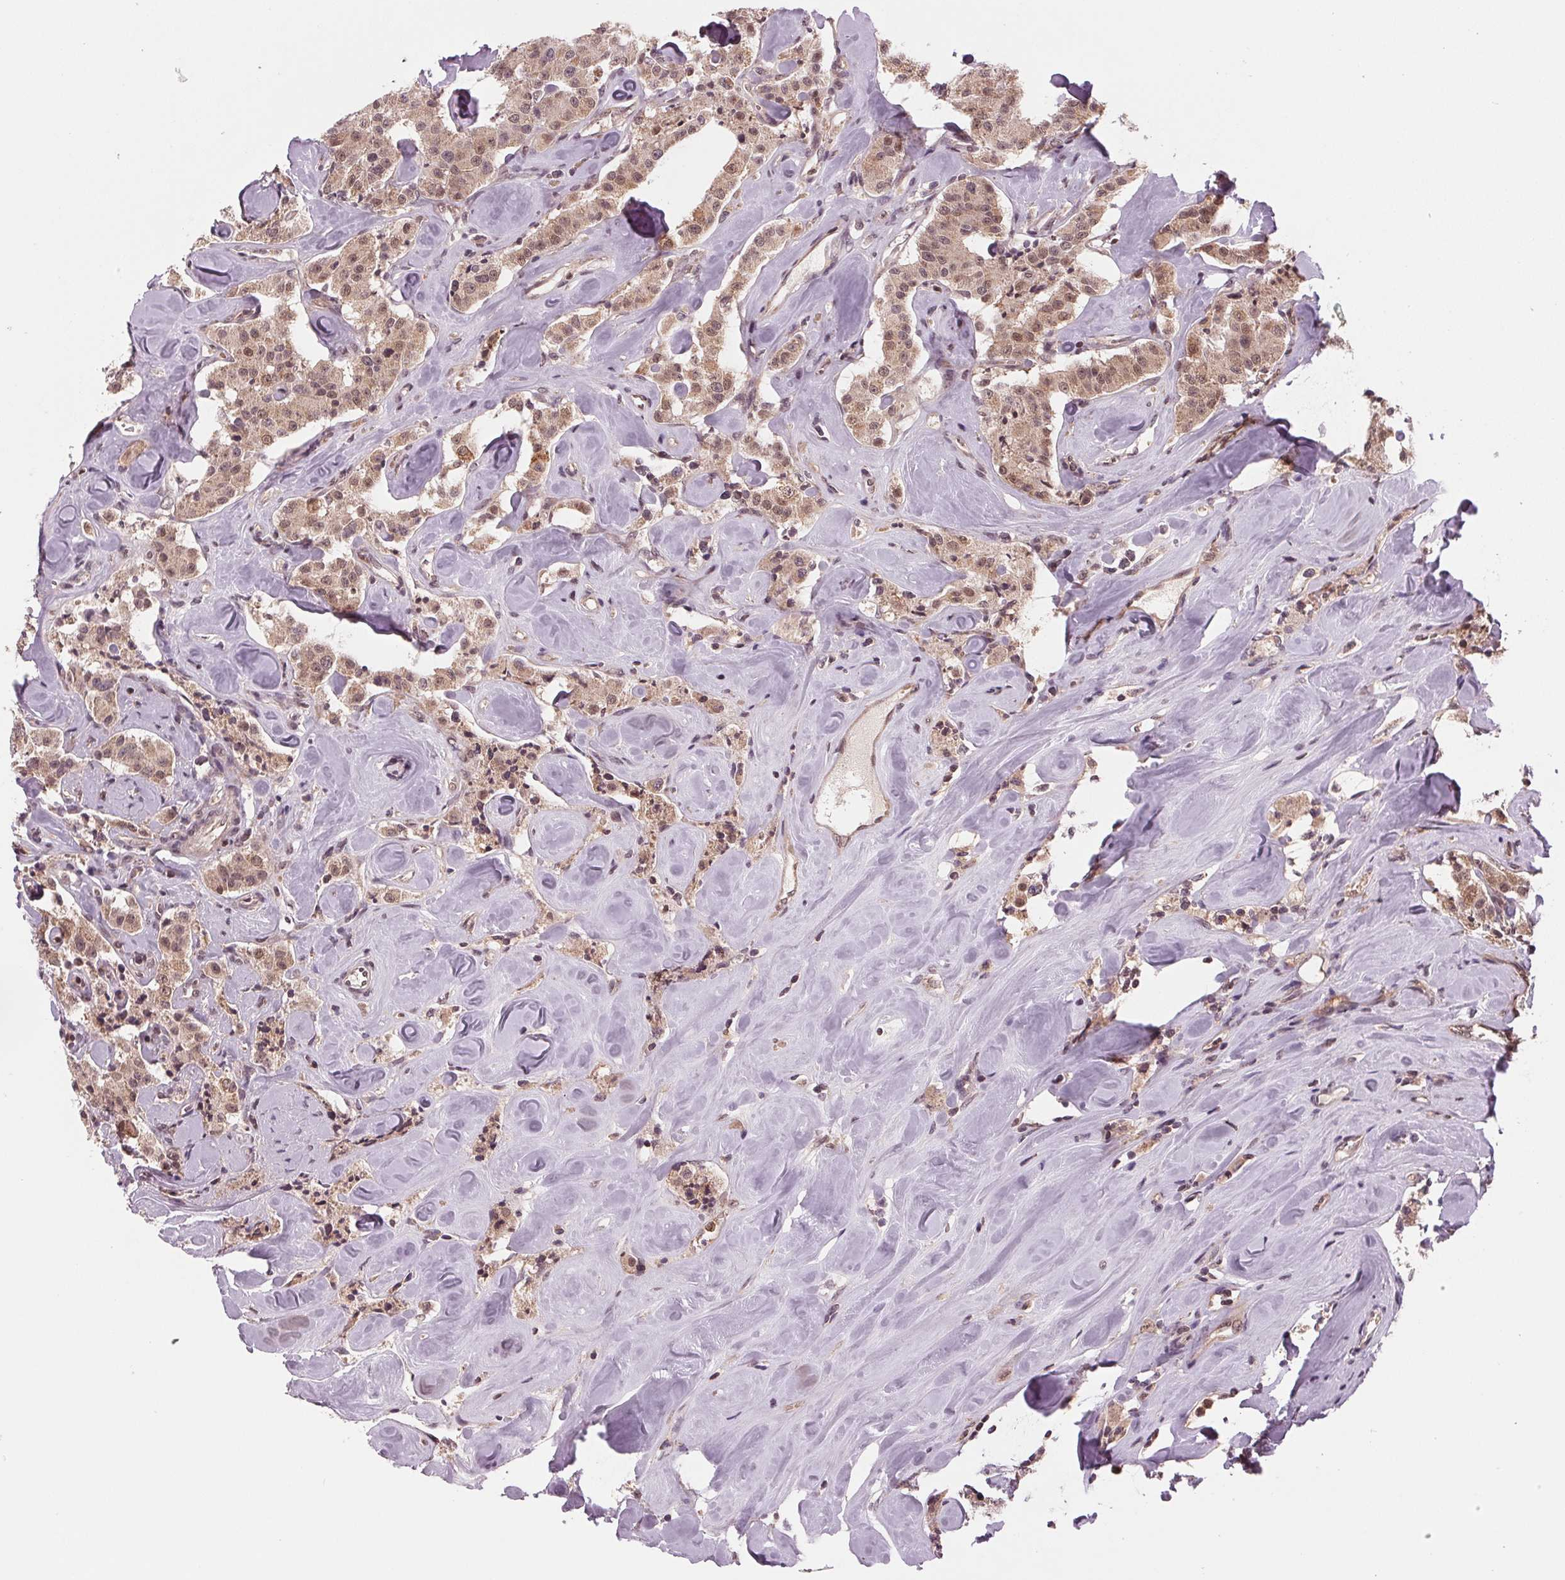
{"staining": {"intensity": "weak", "quantity": ">75%", "location": "cytoplasmic/membranous,nuclear"}, "tissue": "carcinoid", "cell_type": "Tumor cells", "image_type": "cancer", "snomed": [{"axis": "morphology", "description": "Carcinoid, malignant, NOS"}, {"axis": "topography", "description": "Pancreas"}], "caption": "This photomicrograph exhibits malignant carcinoid stained with immunohistochemistry to label a protein in brown. The cytoplasmic/membranous and nuclear of tumor cells show weak positivity for the protein. Nuclei are counter-stained blue.", "gene": "STAT3", "patient": {"sex": "male", "age": 41}}